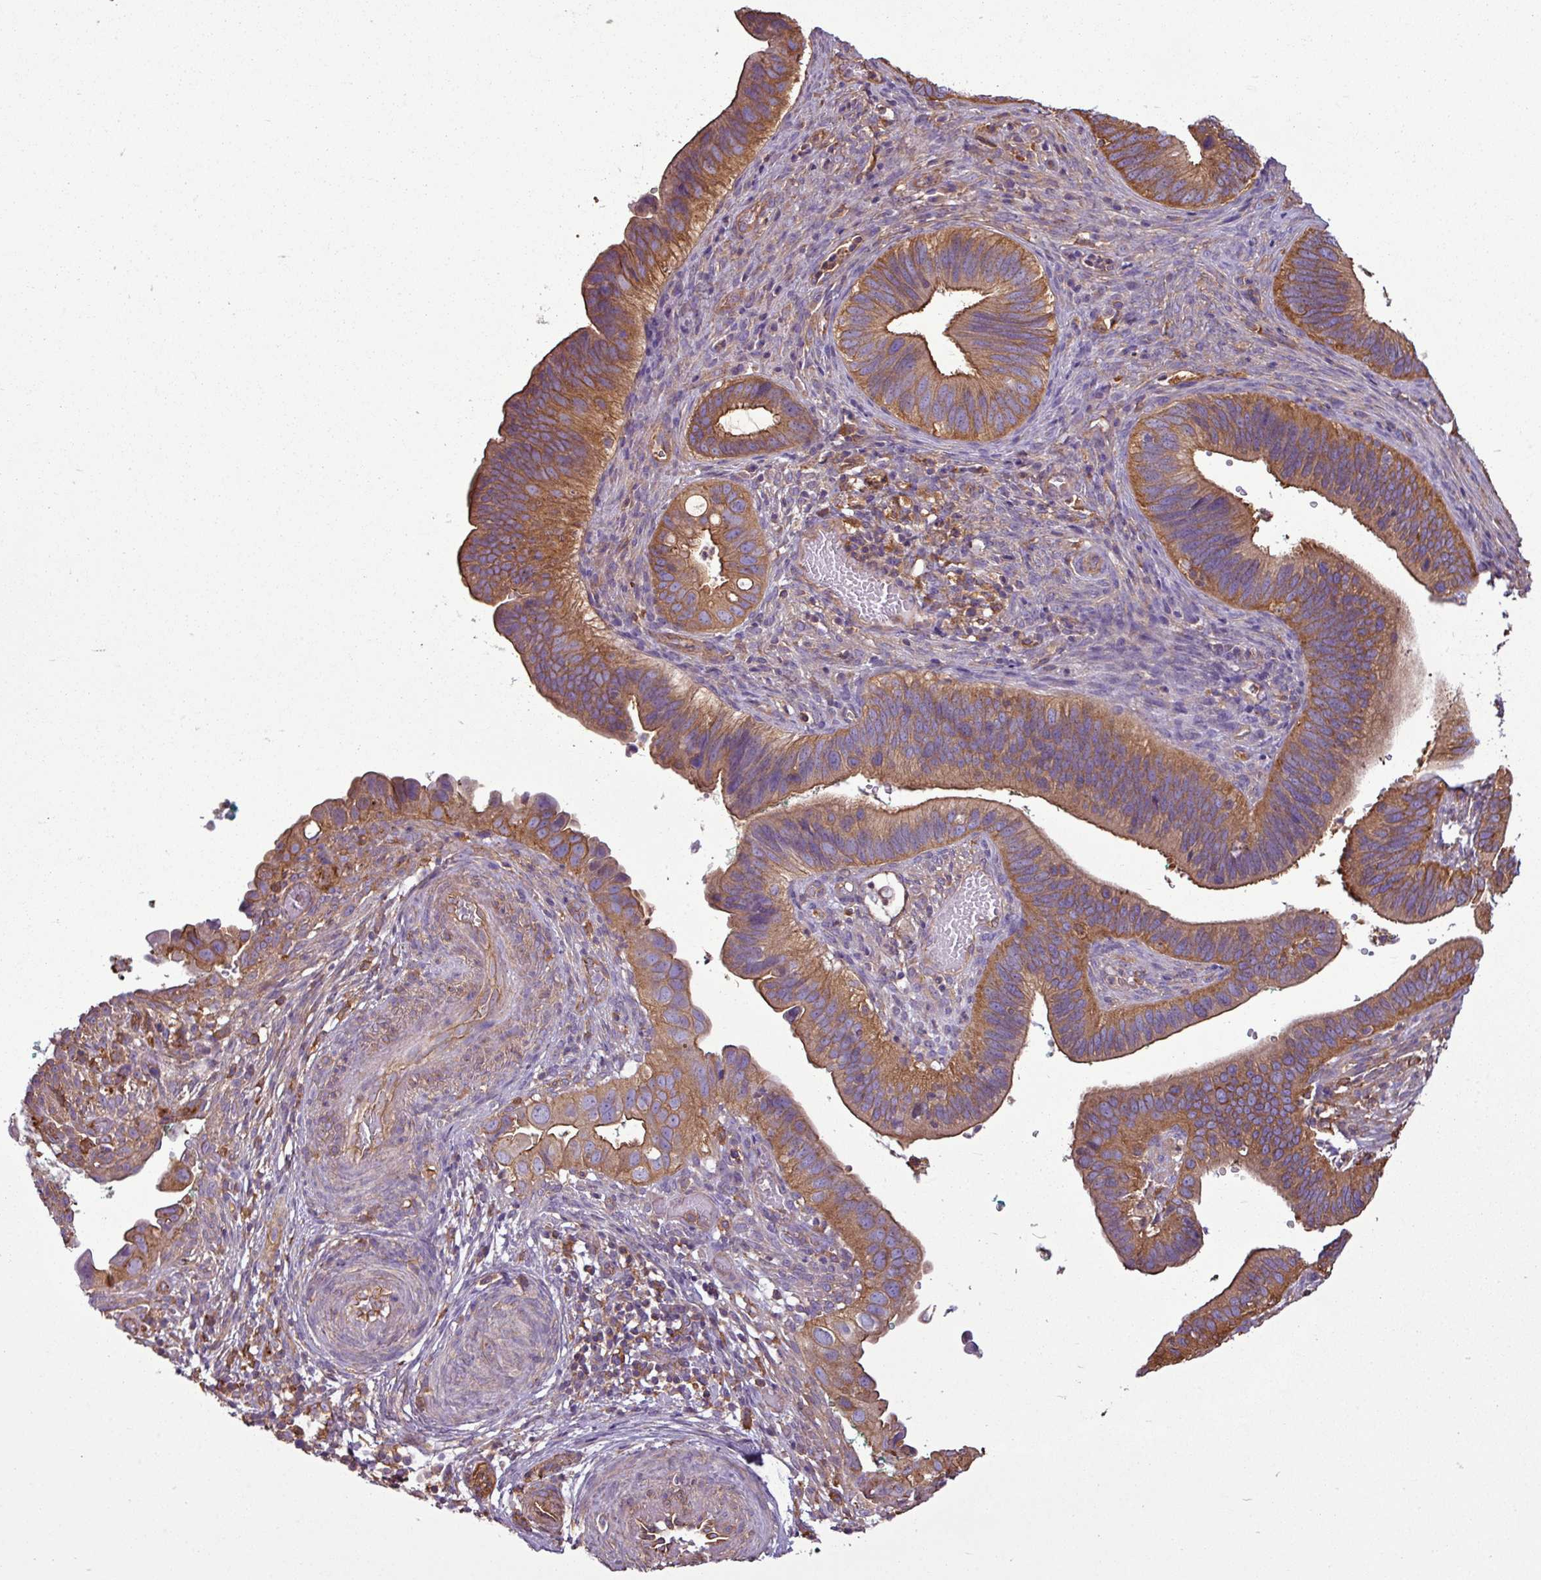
{"staining": {"intensity": "moderate", "quantity": ">75%", "location": "cytoplasmic/membranous"}, "tissue": "cervical cancer", "cell_type": "Tumor cells", "image_type": "cancer", "snomed": [{"axis": "morphology", "description": "Adenocarcinoma, NOS"}, {"axis": "topography", "description": "Cervix"}], "caption": "High-power microscopy captured an immunohistochemistry micrograph of cervical cancer, revealing moderate cytoplasmic/membranous expression in about >75% of tumor cells.", "gene": "PACSIN2", "patient": {"sex": "female", "age": 42}}